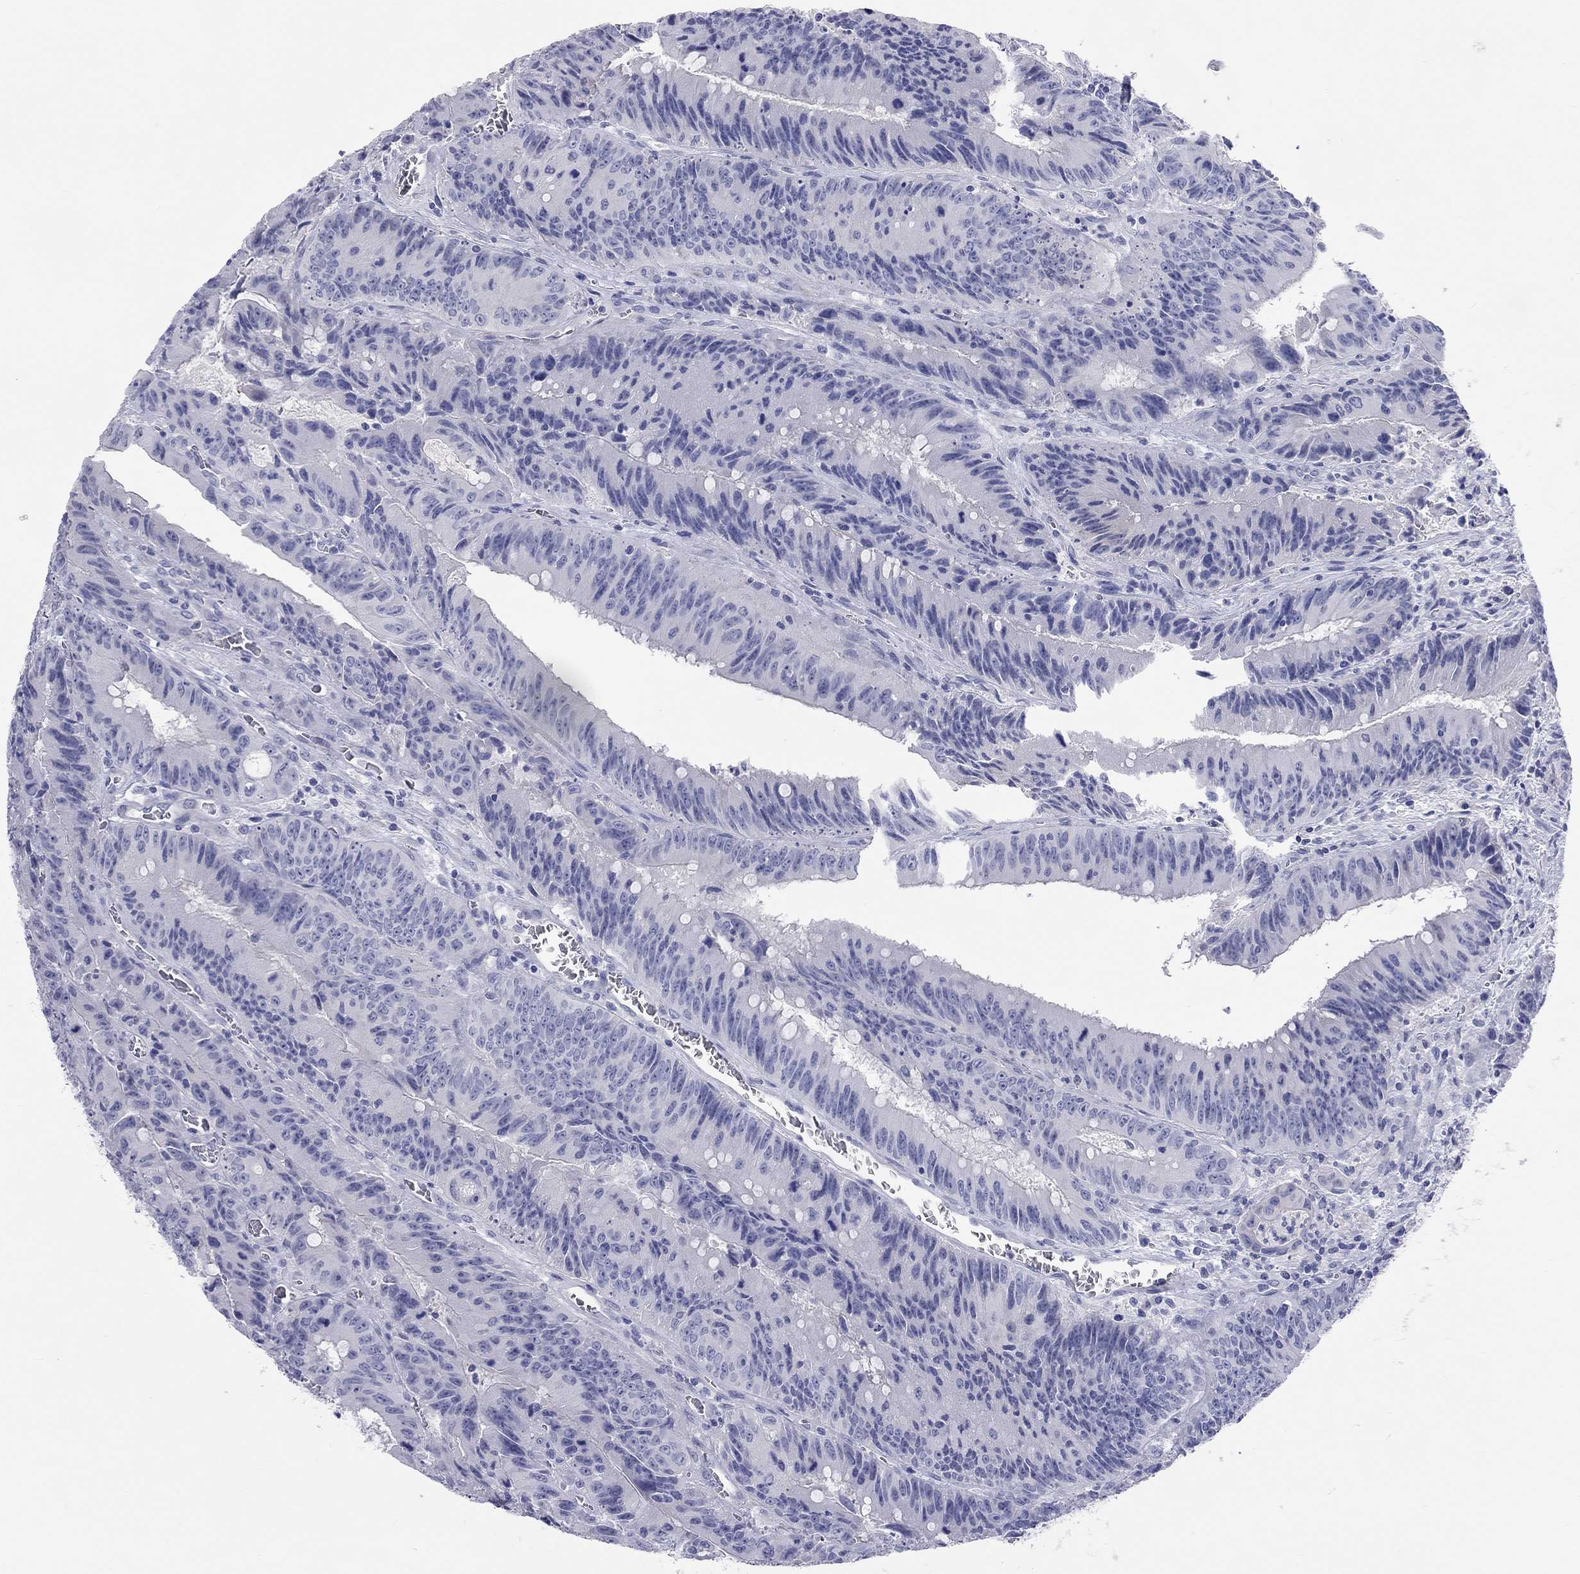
{"staining": {"intensity": "negative", "quantity": "none", "location": "none"}, "tissue": "colorectal cancer", "cell_type": "Tumor cells", "image_type": "cancer", "snomed": [{"axis": "morphology", "description": "Adenocarcinoma, NOS"}, {"axis": "topography", "description": "Rectum"}], "caption": "An image of colorectal cancer (adenocarcinoma) stained for a protein displays no brown staining in tumor cells.", "gene": "PCDHGC5", "patient": {"sex": "female", "age": 72}}